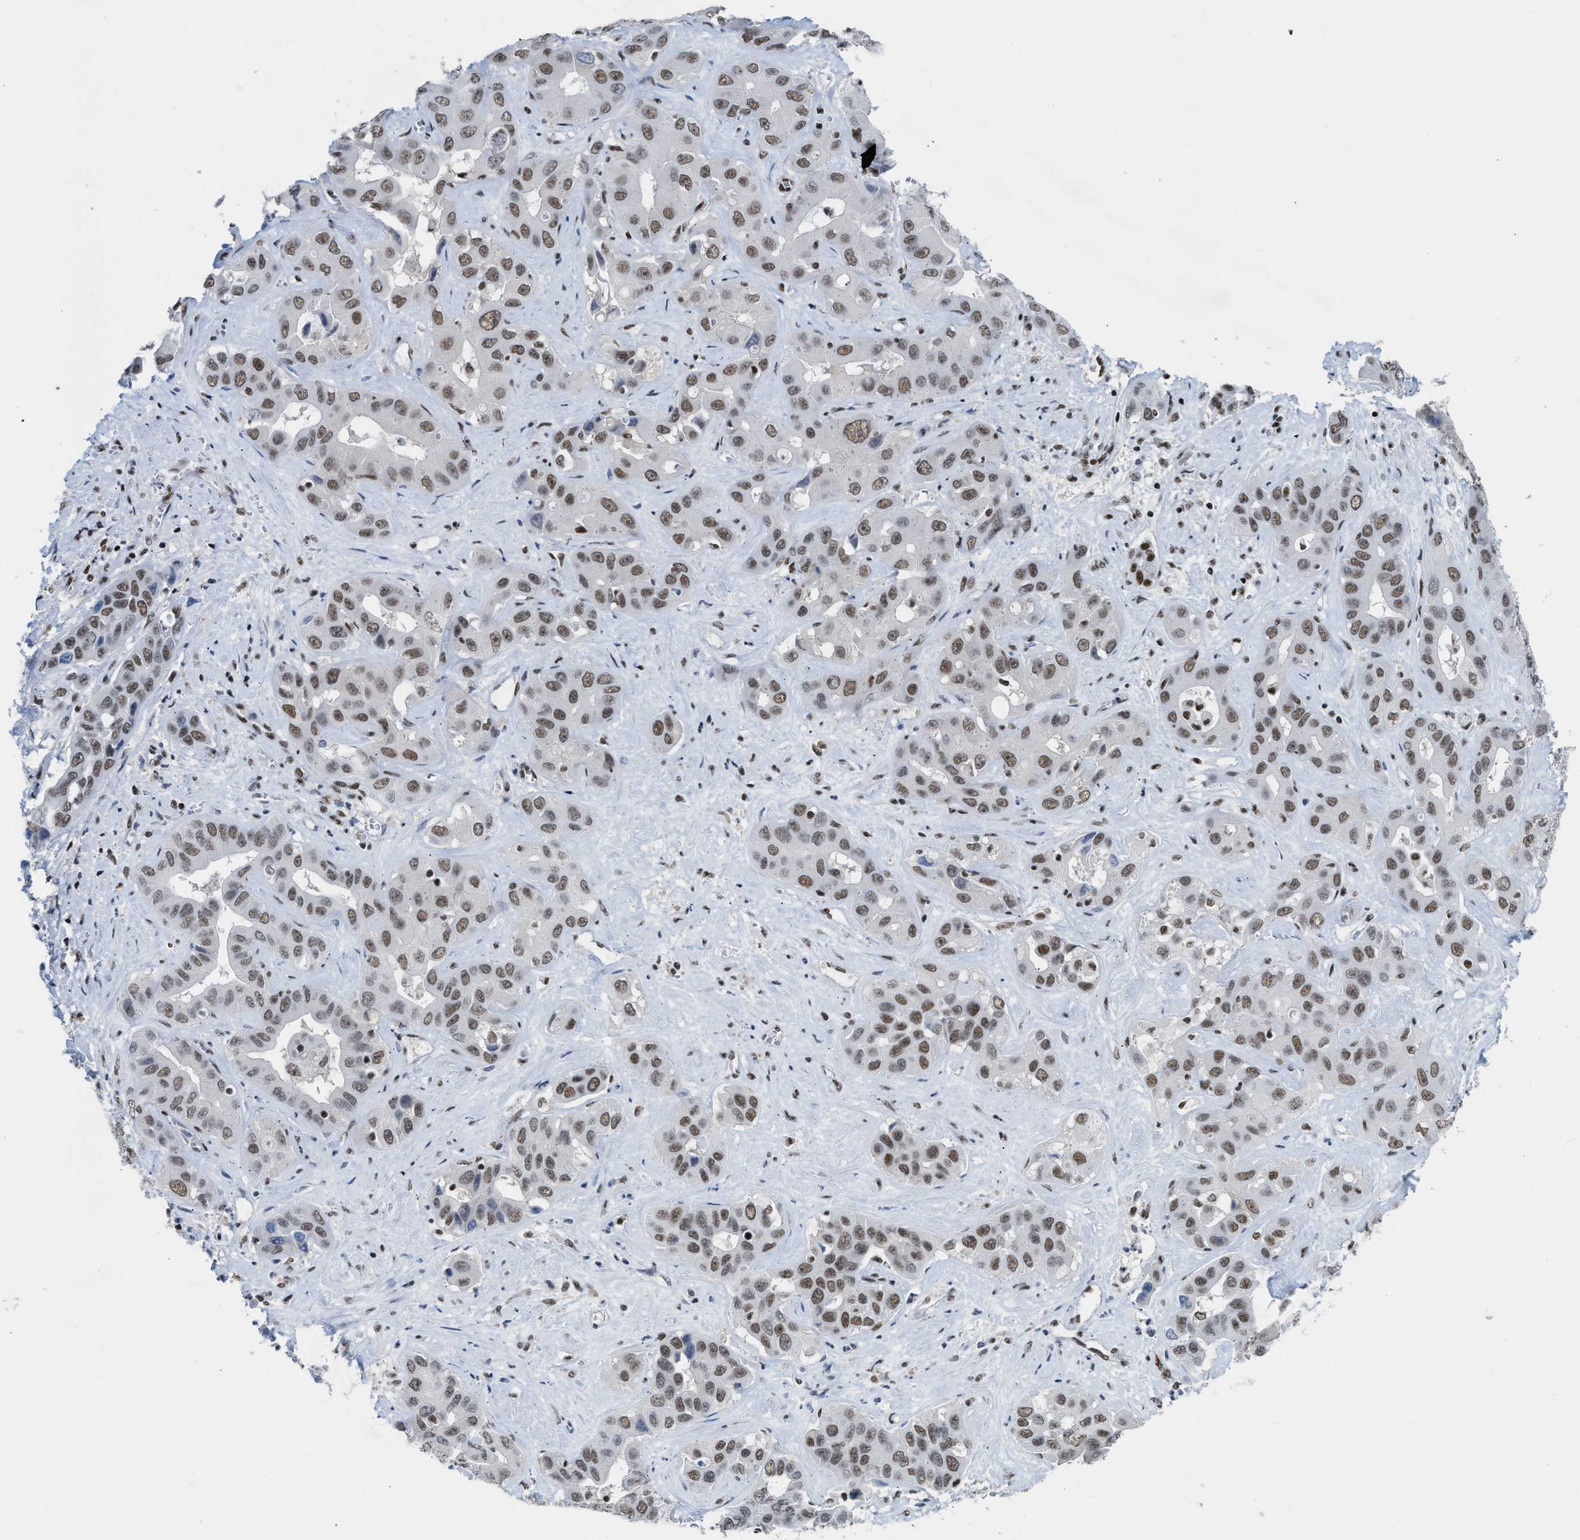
{"staining": {"intensity": "moderate", "quantity": ">75%", "location": "nuclear"}, "tissue": "liver cancer", "cell_type": "Tumor cells", "image_type": "cancer", "snomed": [{"axis": "morphology", "description": "Cholangiocarcinoma"}, {"axis": "topography", "description": "Liver"}], "caption": "About >75% of tumor cells in human liver cancer reveal moderate nuclear protein staining as visualized by brown immunohistochemical staining.", "gene": "SCAF4", "patient": {"sex": "female", "age": 52}}